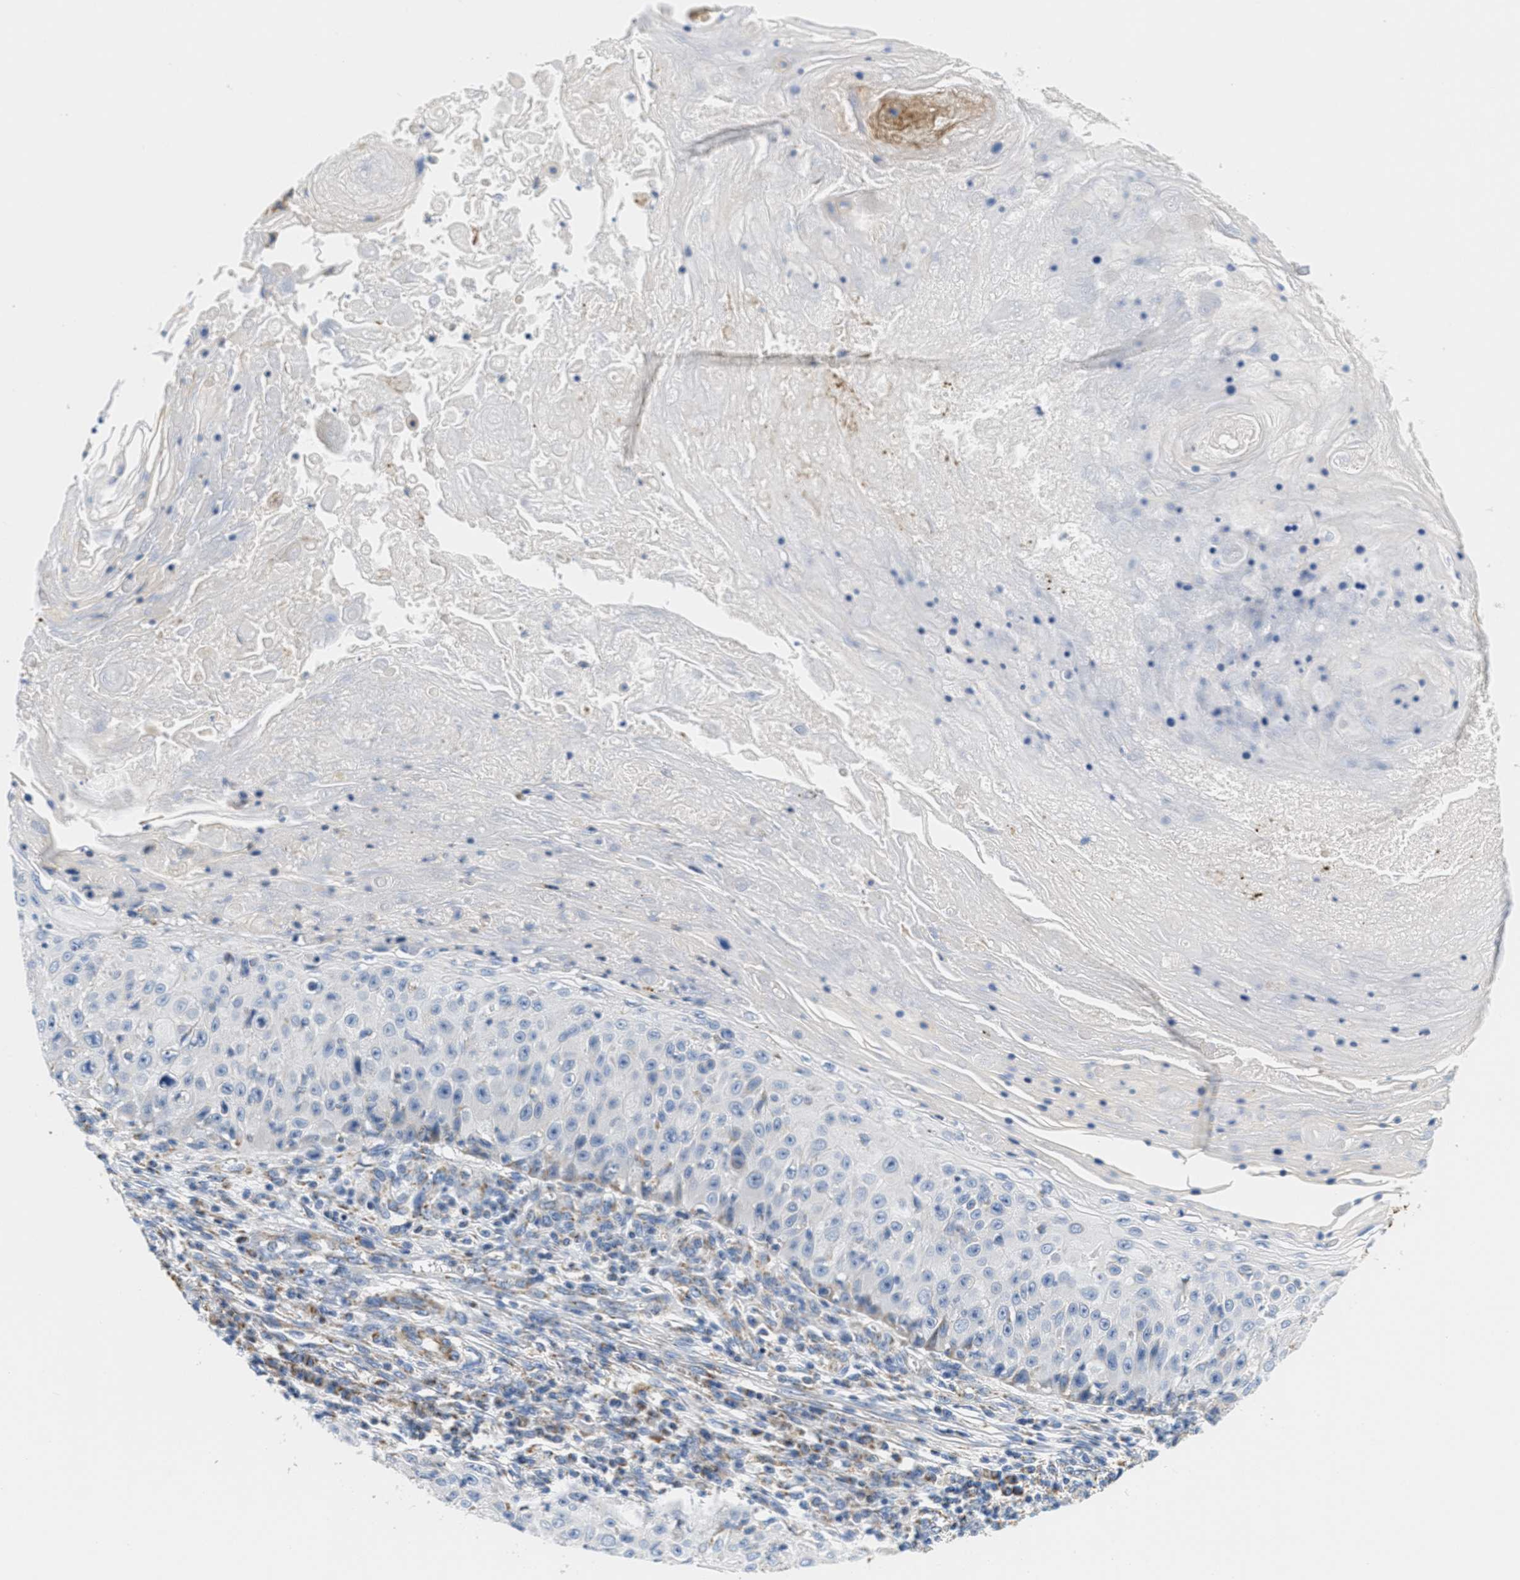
{"staining": {"intensity": "negative", "quantity": "none", "location": "none"}, "tissue": "skin cancer", "cell_type": "Tumor cells", "image_type": "cancer", "snomed": [{"axis": "morphology", "description": "Squamous cell carcinoma, NOS"}, {"axis": "topography", "description": "Skin"}], "caption": "DAB immunohistochemical staining of squamous cell carcinoma (skin) exhibits no significant expression in tumor cells. (IHC, brightfield microscopy, high magnification).", "gene": "KCNJ5", "patient": {"sex": "male", "age": 86}}